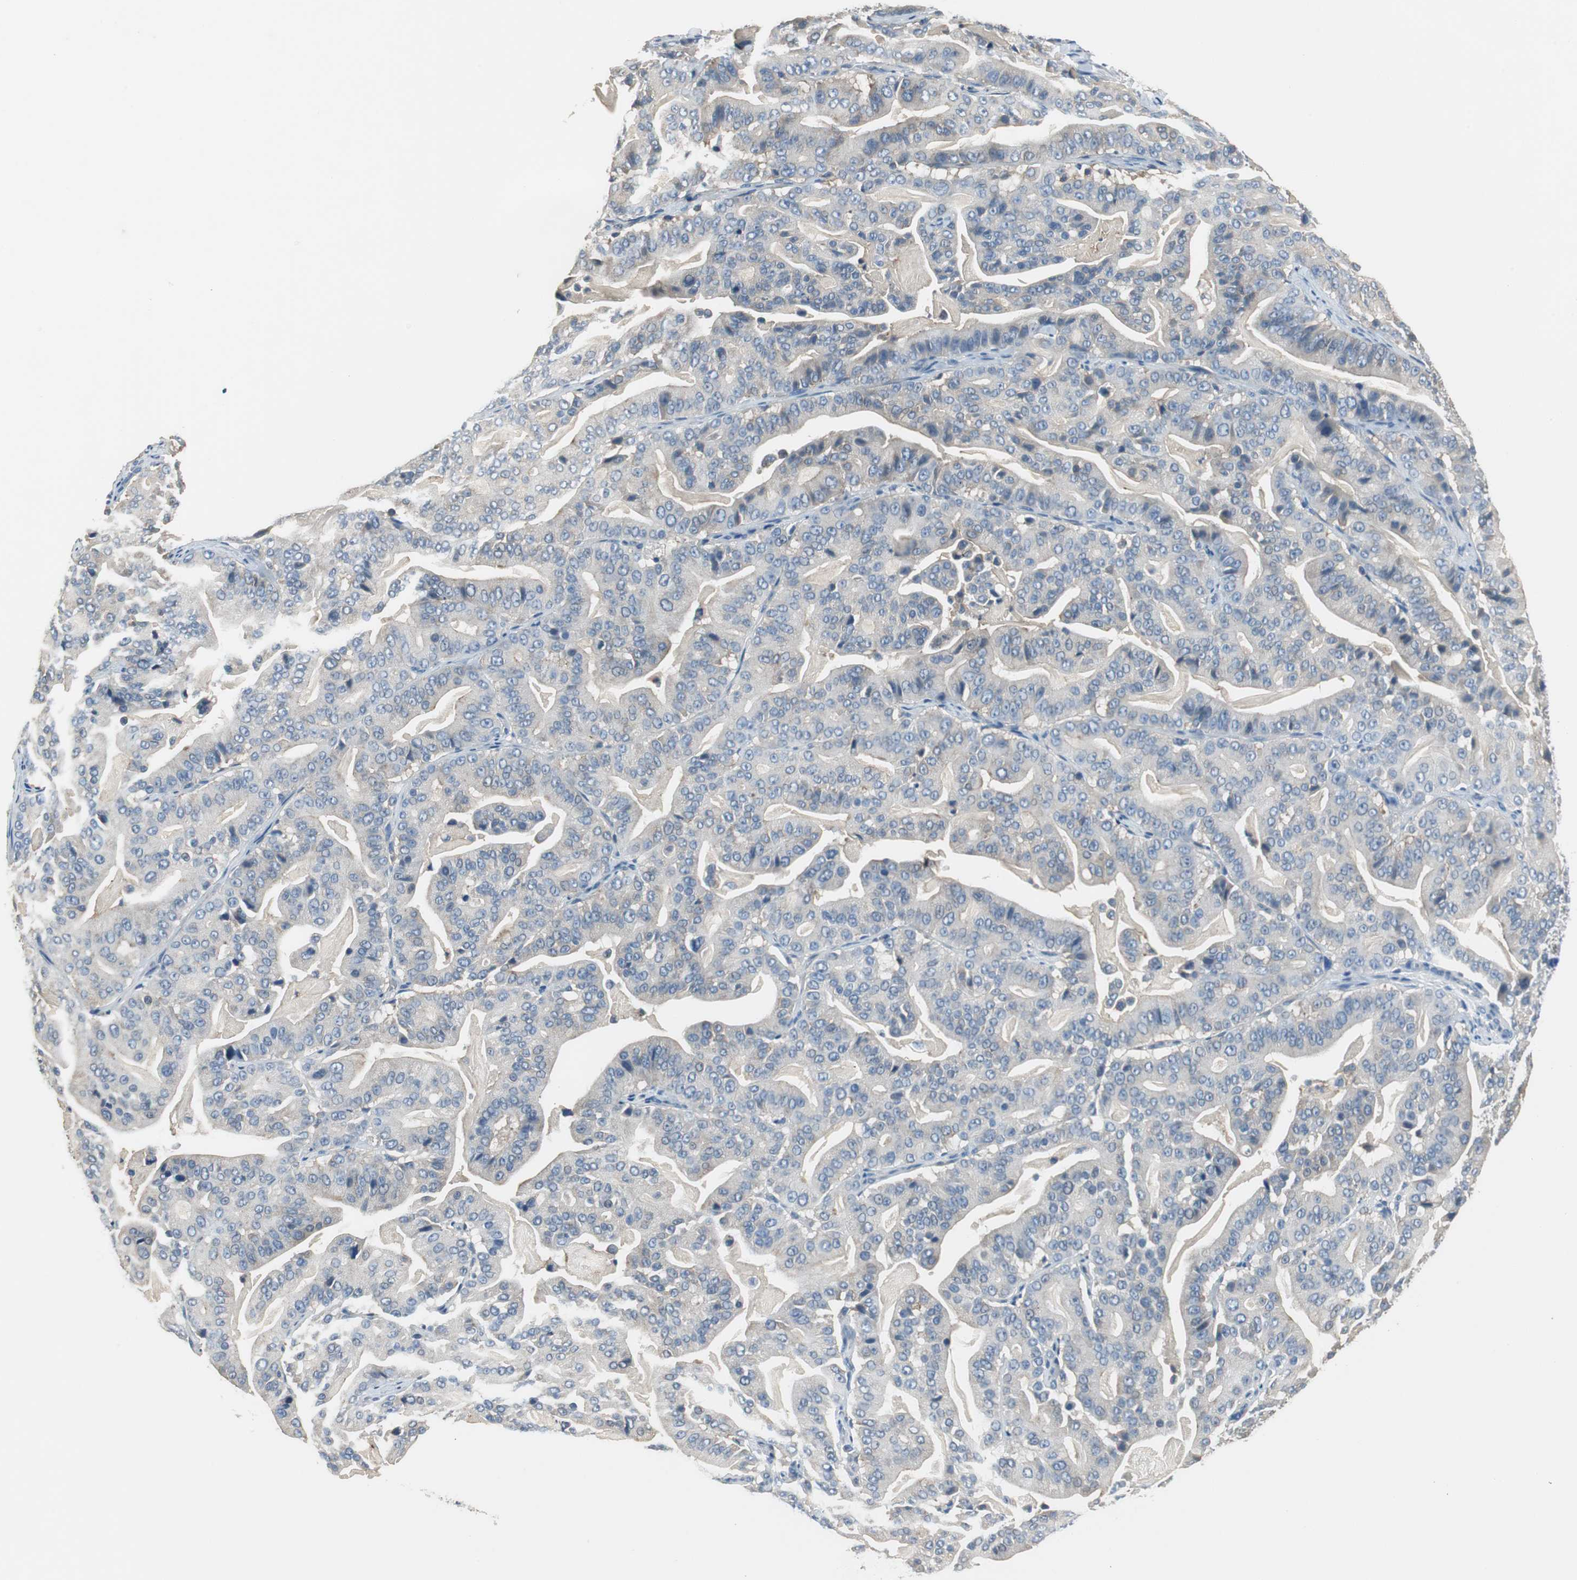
{"staining": {"intensity": "weak", "quantity": "25%-75%", "location": "cytoplasmic/membranous"}, "tissue": "pancreatic cancer", "cell_type": "Tumor cells", "image_type": "cancer", "snomed": [{"axis": "morphology", "description": "Adenocarcinoma, NOS"}, {"axis": "topography", "description": "Pancreas"}], "caption": "DAB immunohistochemical staining of pancreatic adenocarcinoma reveals weak cytoplasmic/membranous protein staining in approximately 25%-75% of tumor cells.", "gene": "PRKCA", "patient": {"sex": "male", "age": 63}}